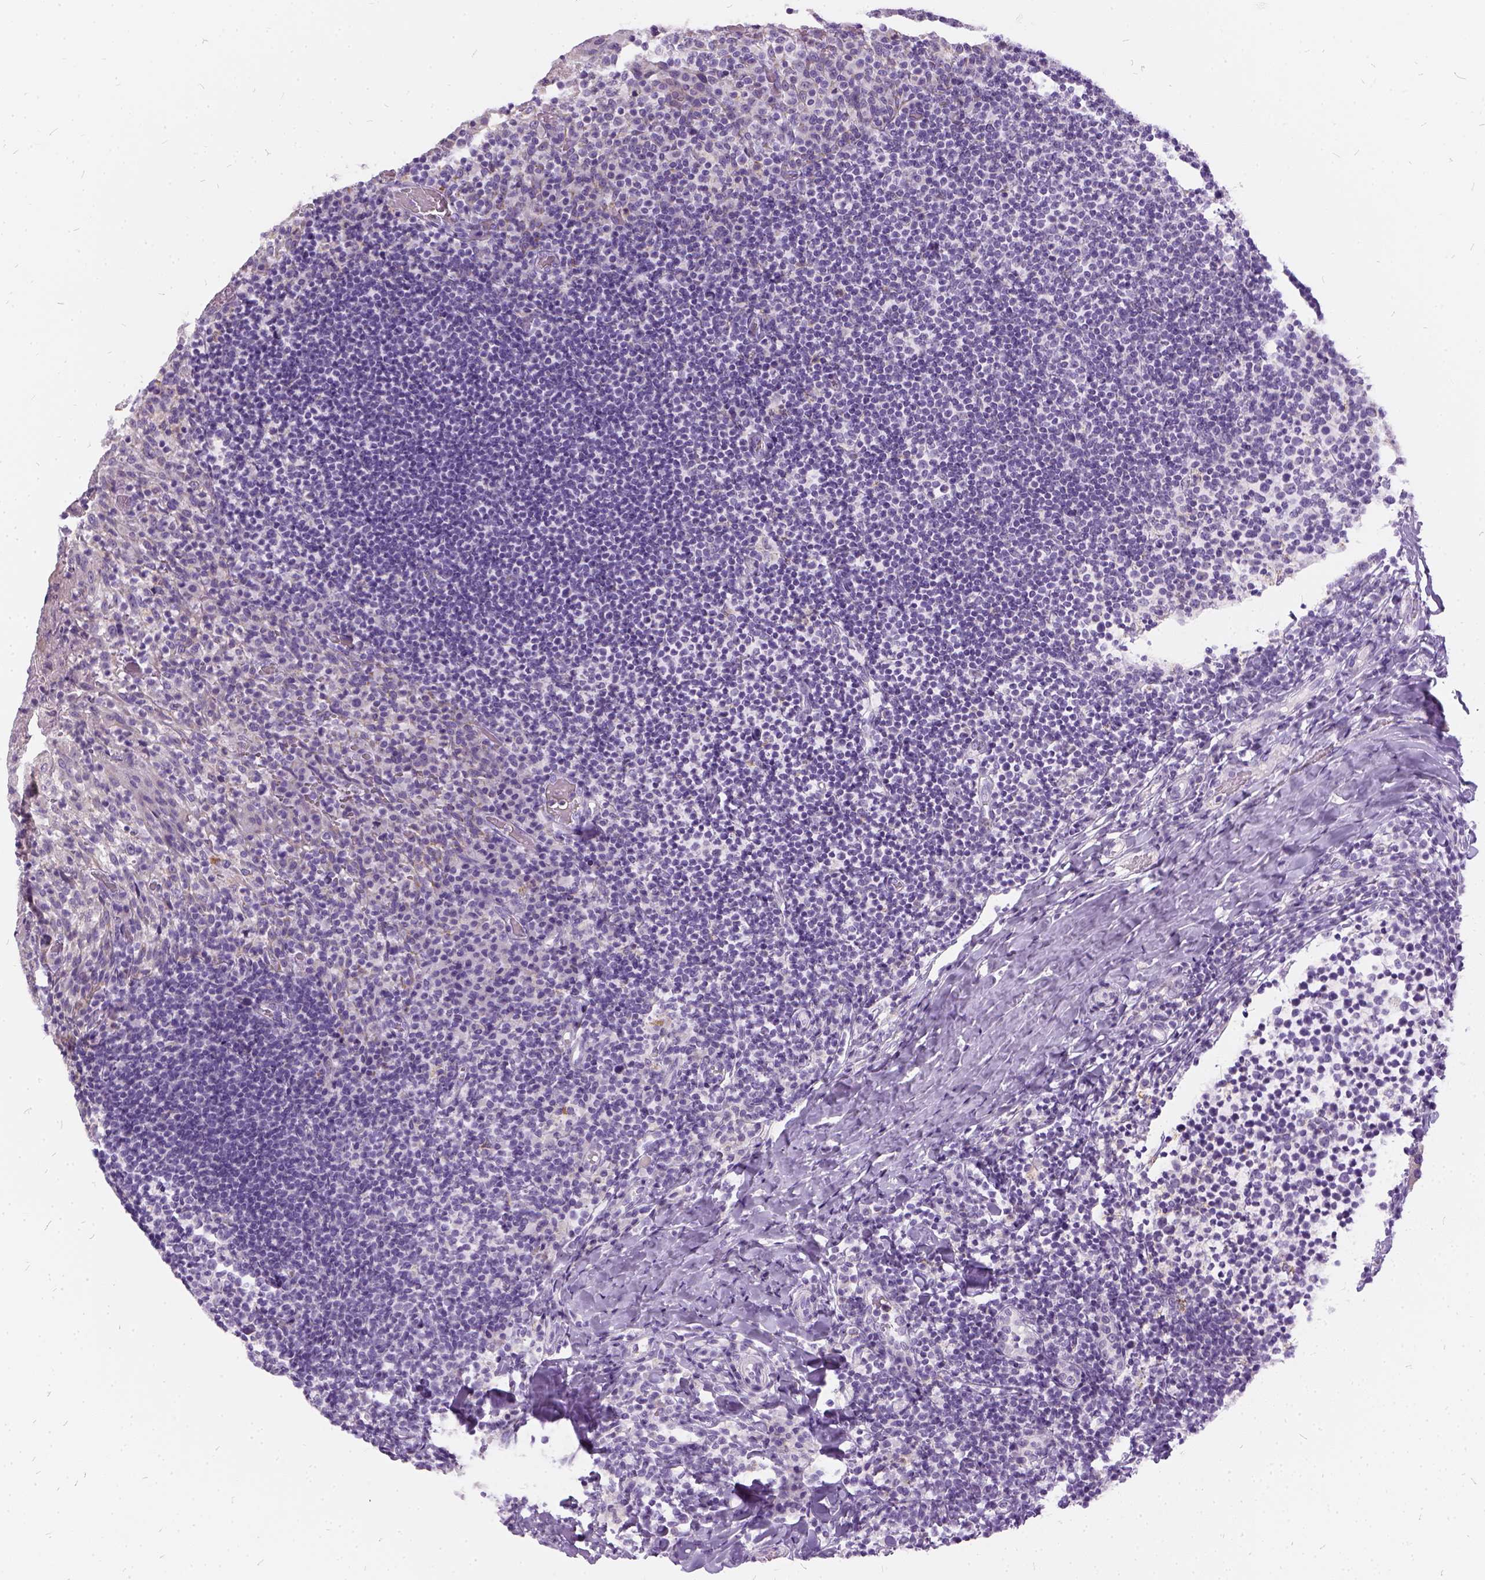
{"staining": {"intensity": "negative", "quantity": "none", "location": "none"}, "tissue": "tonsil", "cell_type": "Germinal center cells", "image_type": "normal", "snomed": [{"axis": "morphology", "description": "Normal tissue, NOS"}, {"axis": "topography", "description": "Tonsil"}], "caption": "Unremarkable tonsil was stained to show a protein in brown. There is no significant positivity in germinal center cells. The staining was performed using DAB to visualize the protein expression in brown, while the nuclei were stained in blue with hematoxylin (Magnification: 20x).", "gene": "FDX1", "patient": {"sex": "female", "age": 10}}